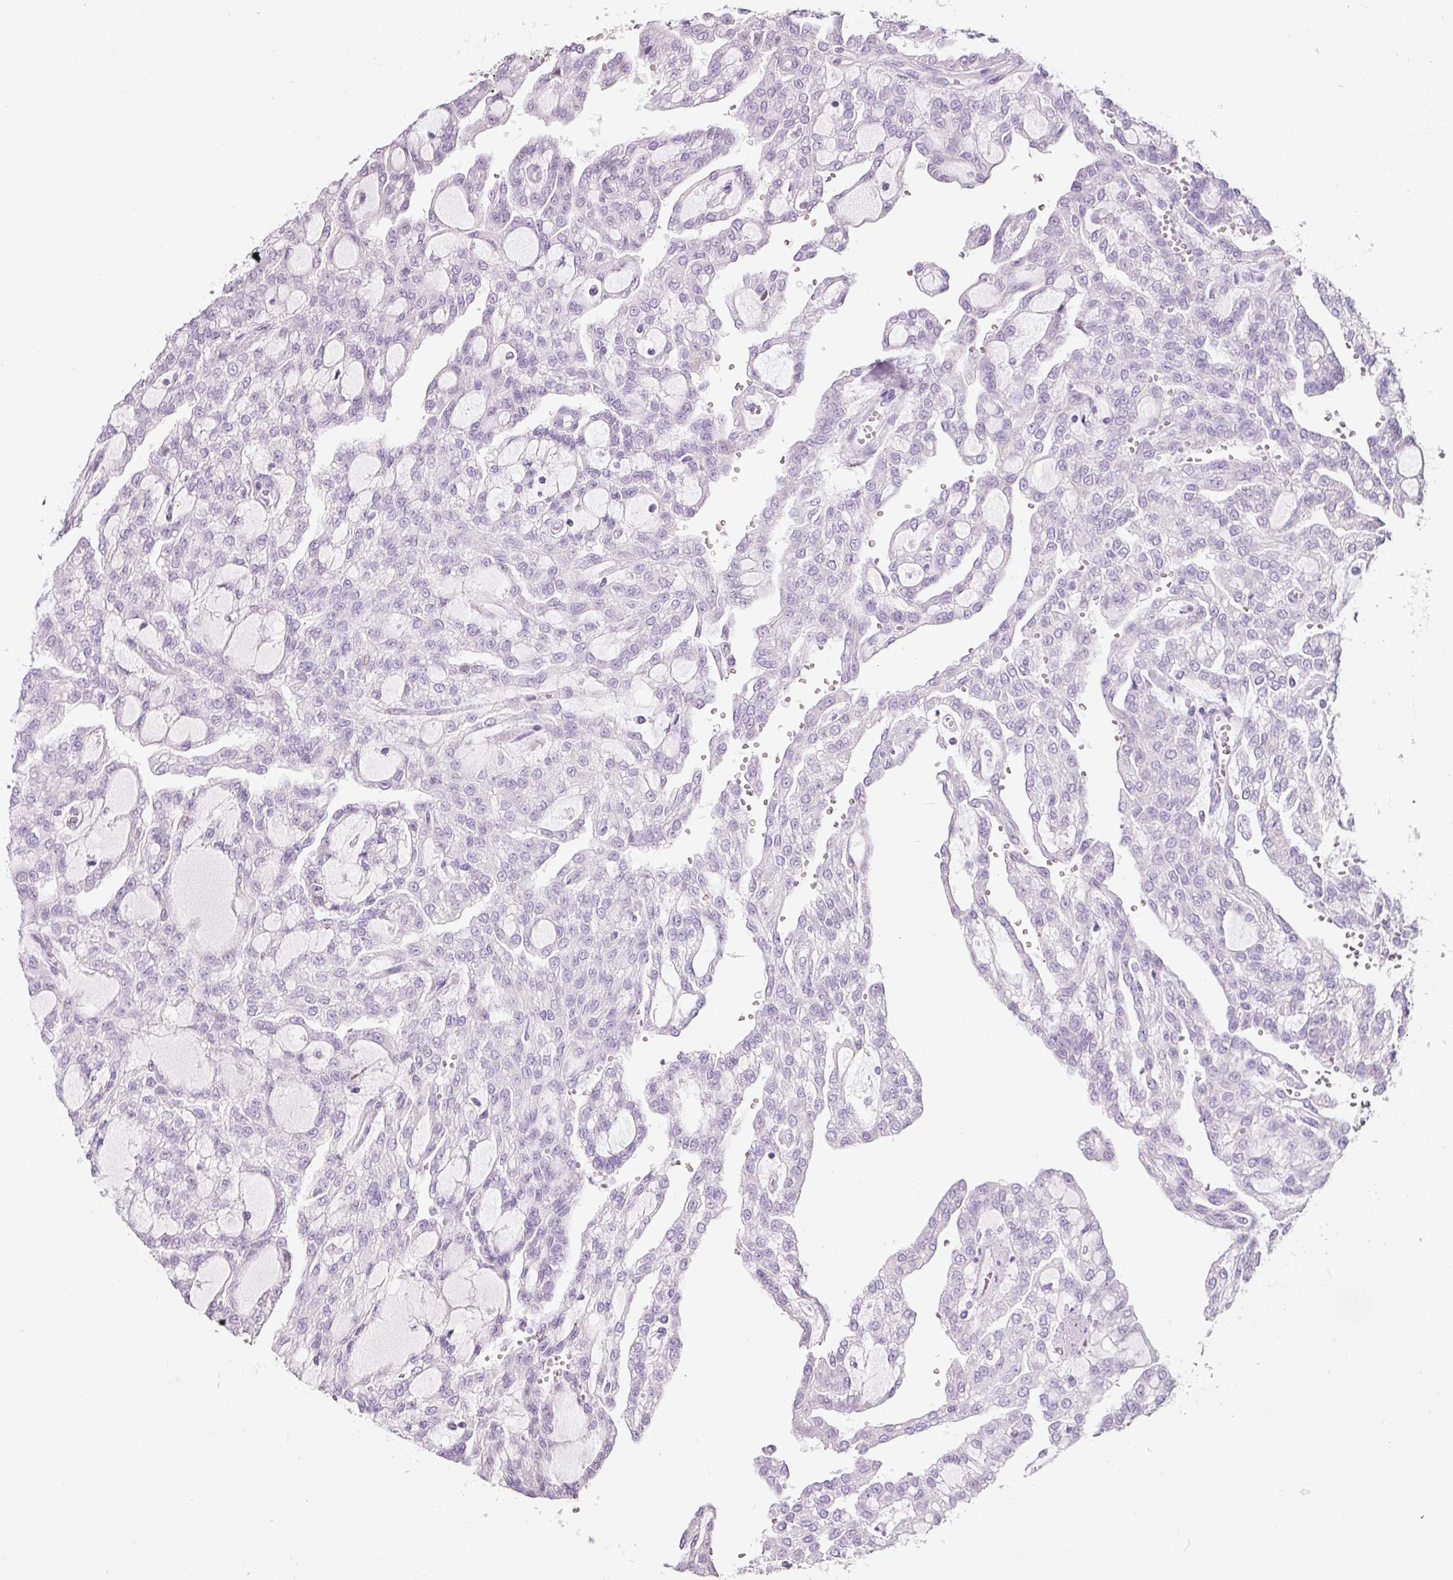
{"staining": {"intensity": "negative", "quantity": "none", "location": "none"}, "tissue": "renal cancer", "cell_type": "Tumor cells", "image_type": "cancer", "snomed": [{"axis": "morphology", "description": "Adenocarcinoma, NOS"}, {"axis": "topography", "description": "Kidney"}], "caption": "IHC histopathology image of human renal cancer (adenocarcinoma) stained for a protein (brown), which reveals no staining in tumor cells.", "gene": "DNM1", "patient": {"sex": "male", "age": 63}}